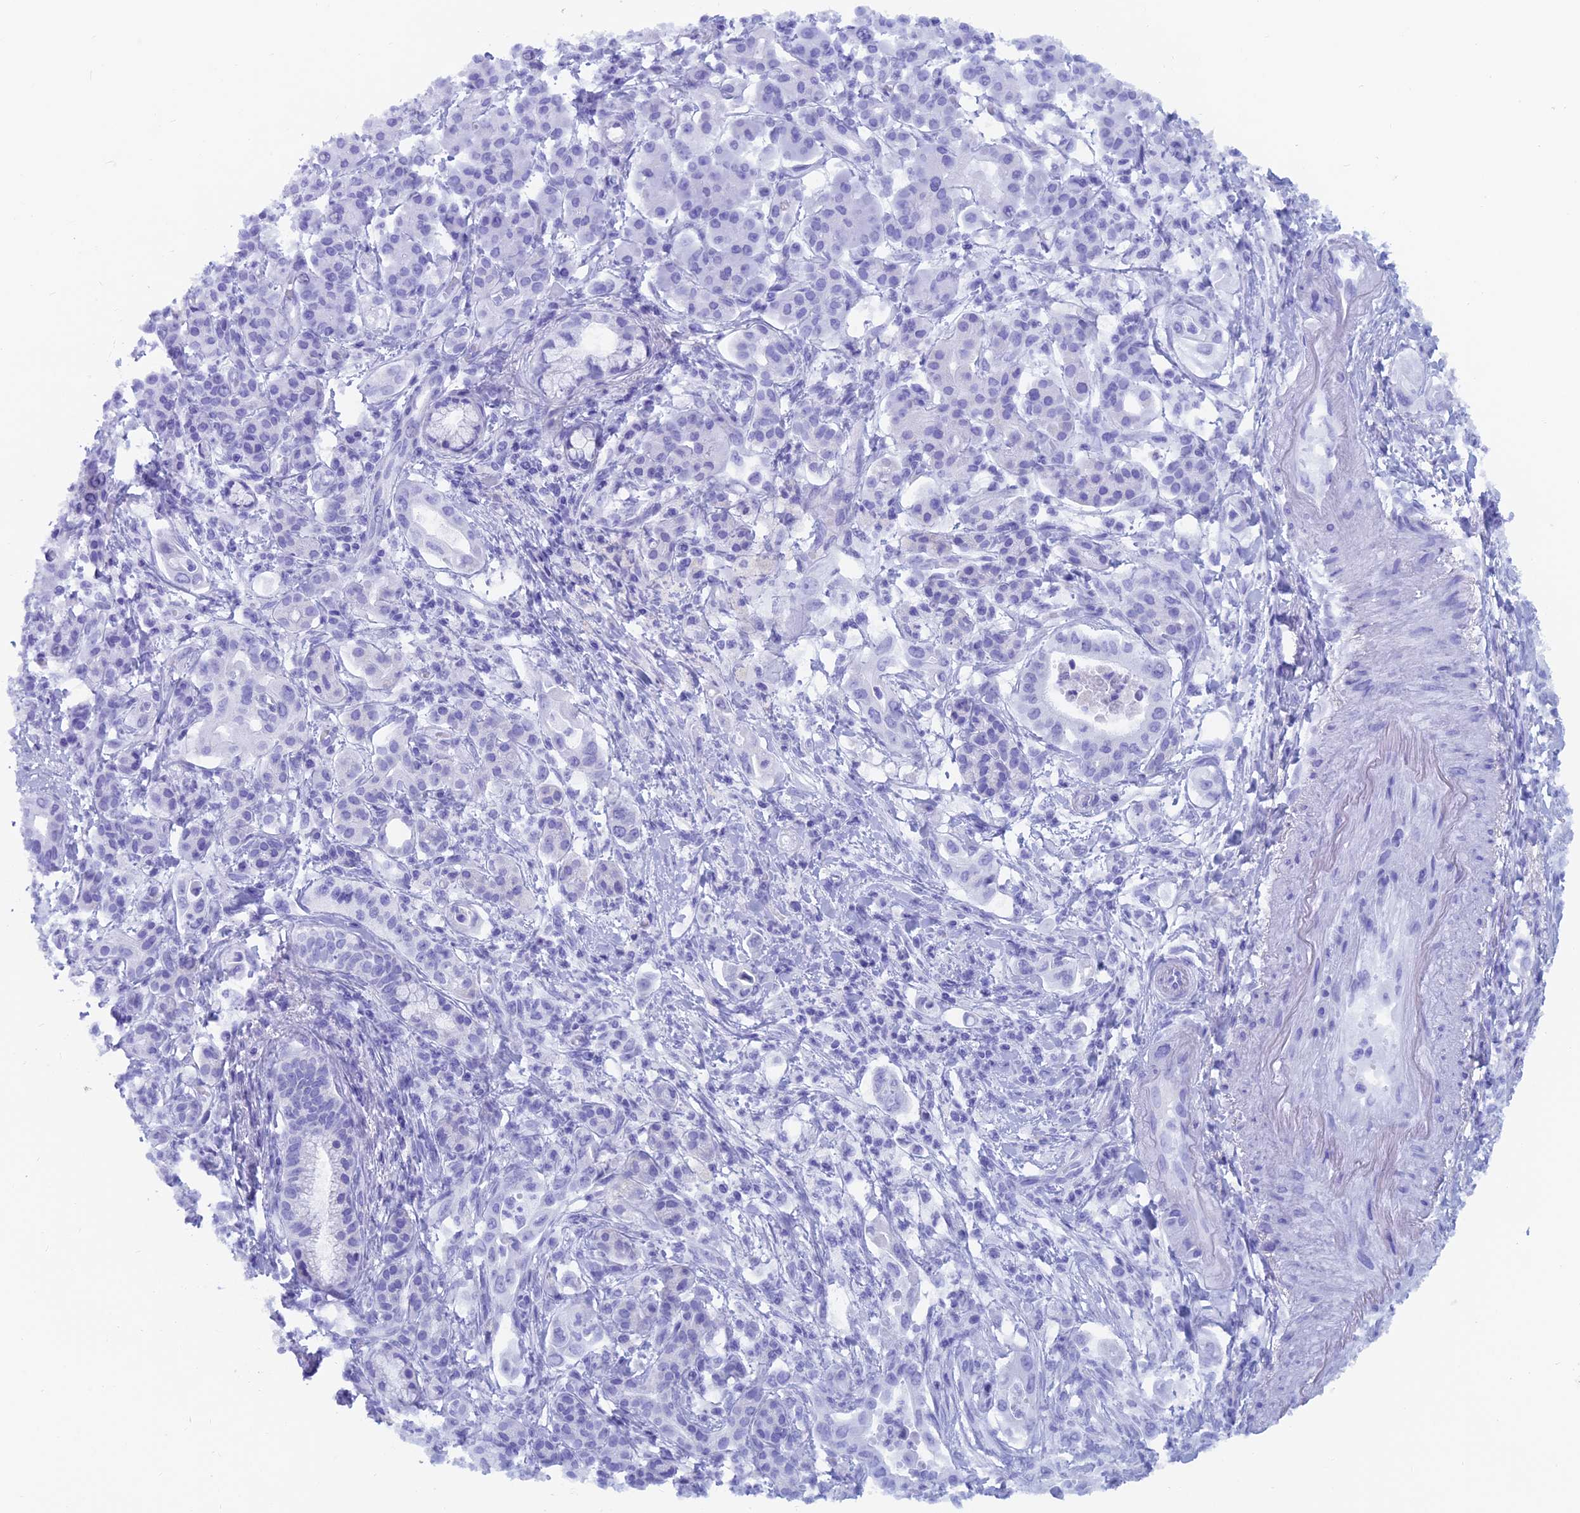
{"staining": {"intensity": "negative", "quantity": "none", "location": "none"}, "tissue": "pancreatic cancer", "cell_type": "Tumor cells", "image_type": "cancer", "snomed": [{"axis": "morphology", "description": "Adenocarcinoma, NOS"}, {"axis": "topography", "description": "Pancreas"}], "caption": "Immunohistochemical staining of adenocarcinoma (pancreatic) shows no significant expression in tumor cells.", "gene": "CAPS", "patient": {"sex": "female", "age": 77}}